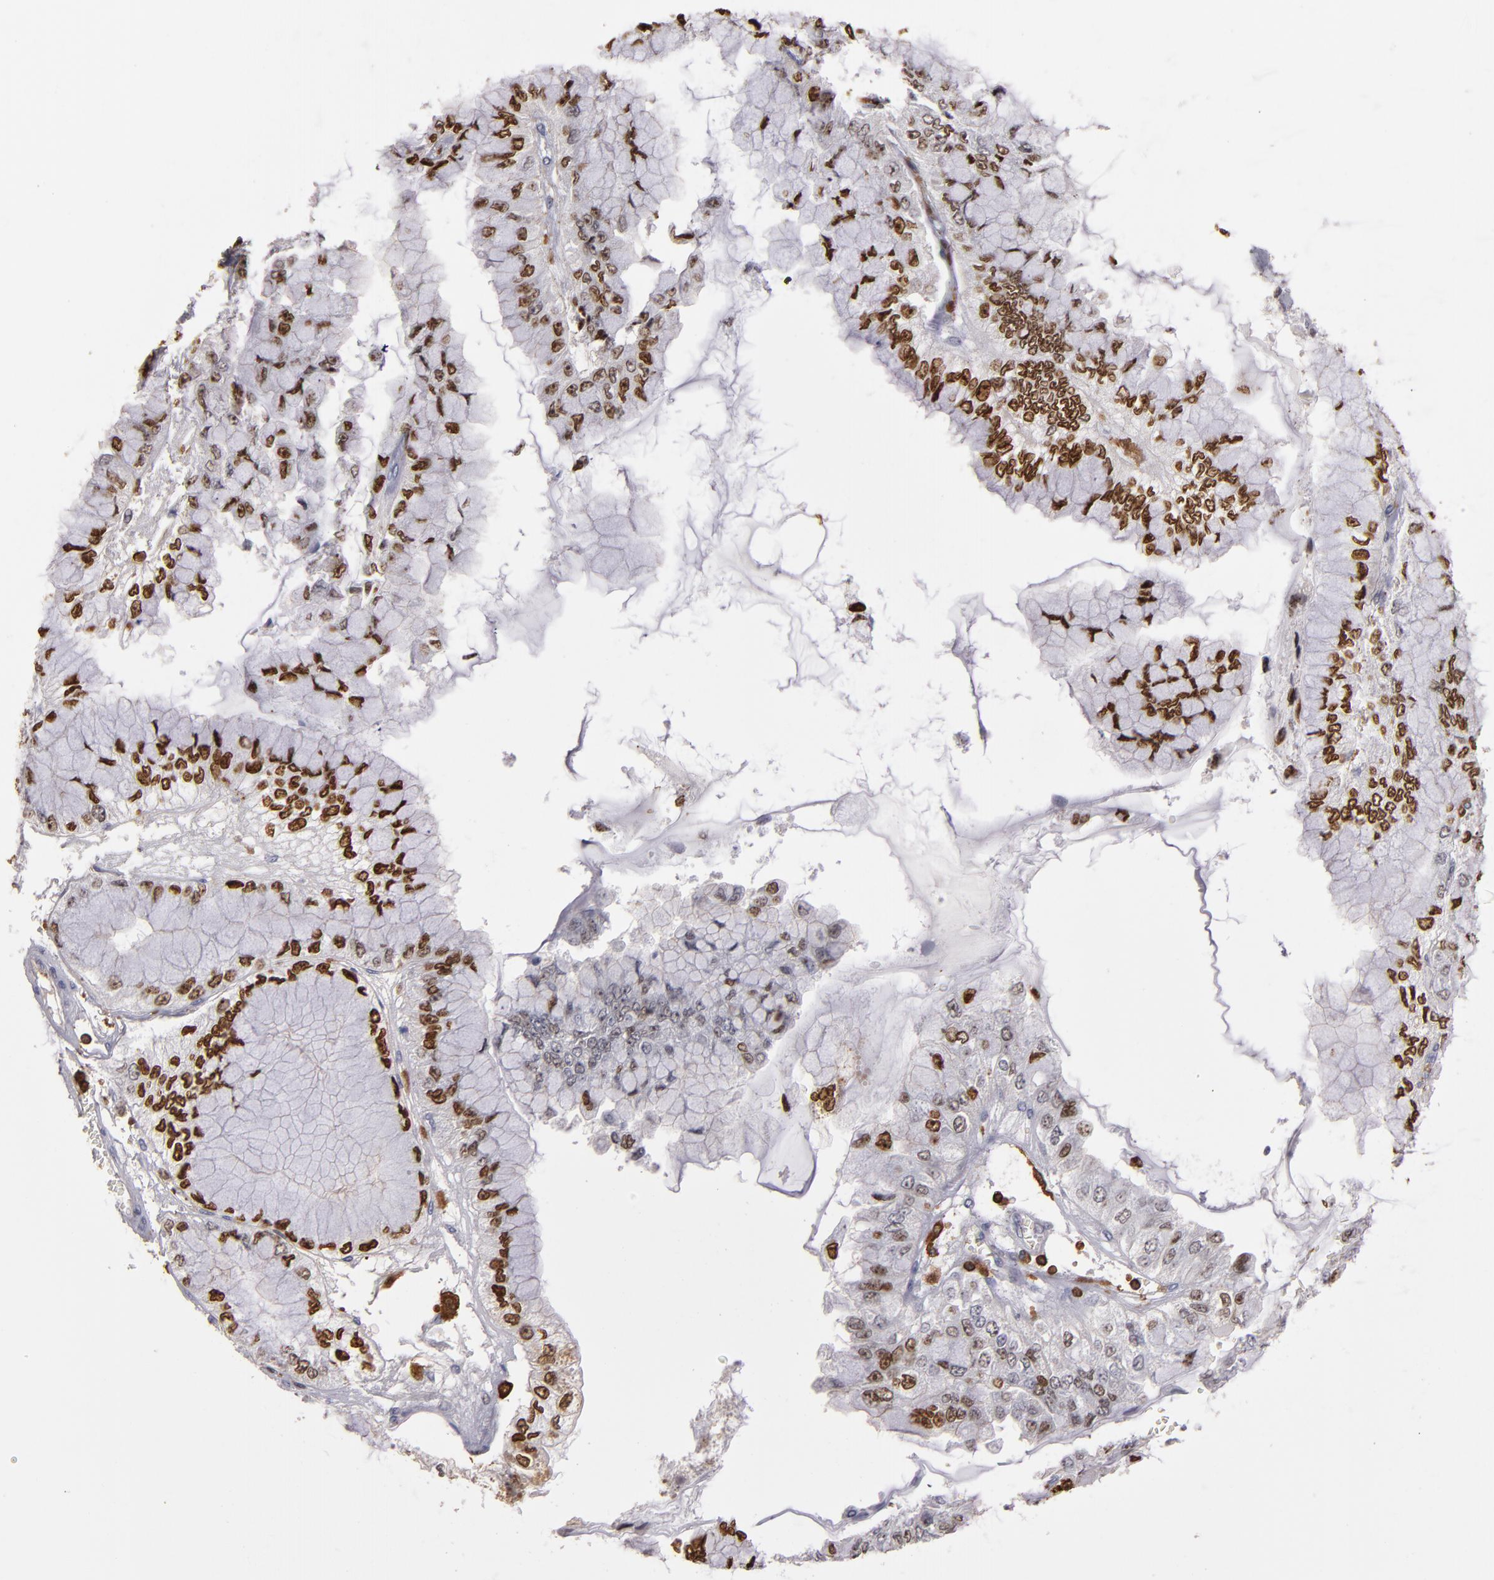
{"staining": {"intensity": "moderate", "quantity": ">75%", "location": "nuclear"}, "tissue": "liver cancer", "cell_type": "Tumor cells", "image_type": "cancer", "snomed": [{"axis": "morphology", "description": "Cholangiocarcinoma"}, {"axis": "topography", "description": "Liver"}], "caption": "Protein expression by IHC displays moderate nuclear expression in approximately >75% of tumor cells in liver cancer. (Stains: DAB in brown, nuclei in blue, Microscopy: brightfield microscopy at high magnification).", "gene": "WAS", "patient": {"sex": "female", "age": 79}}